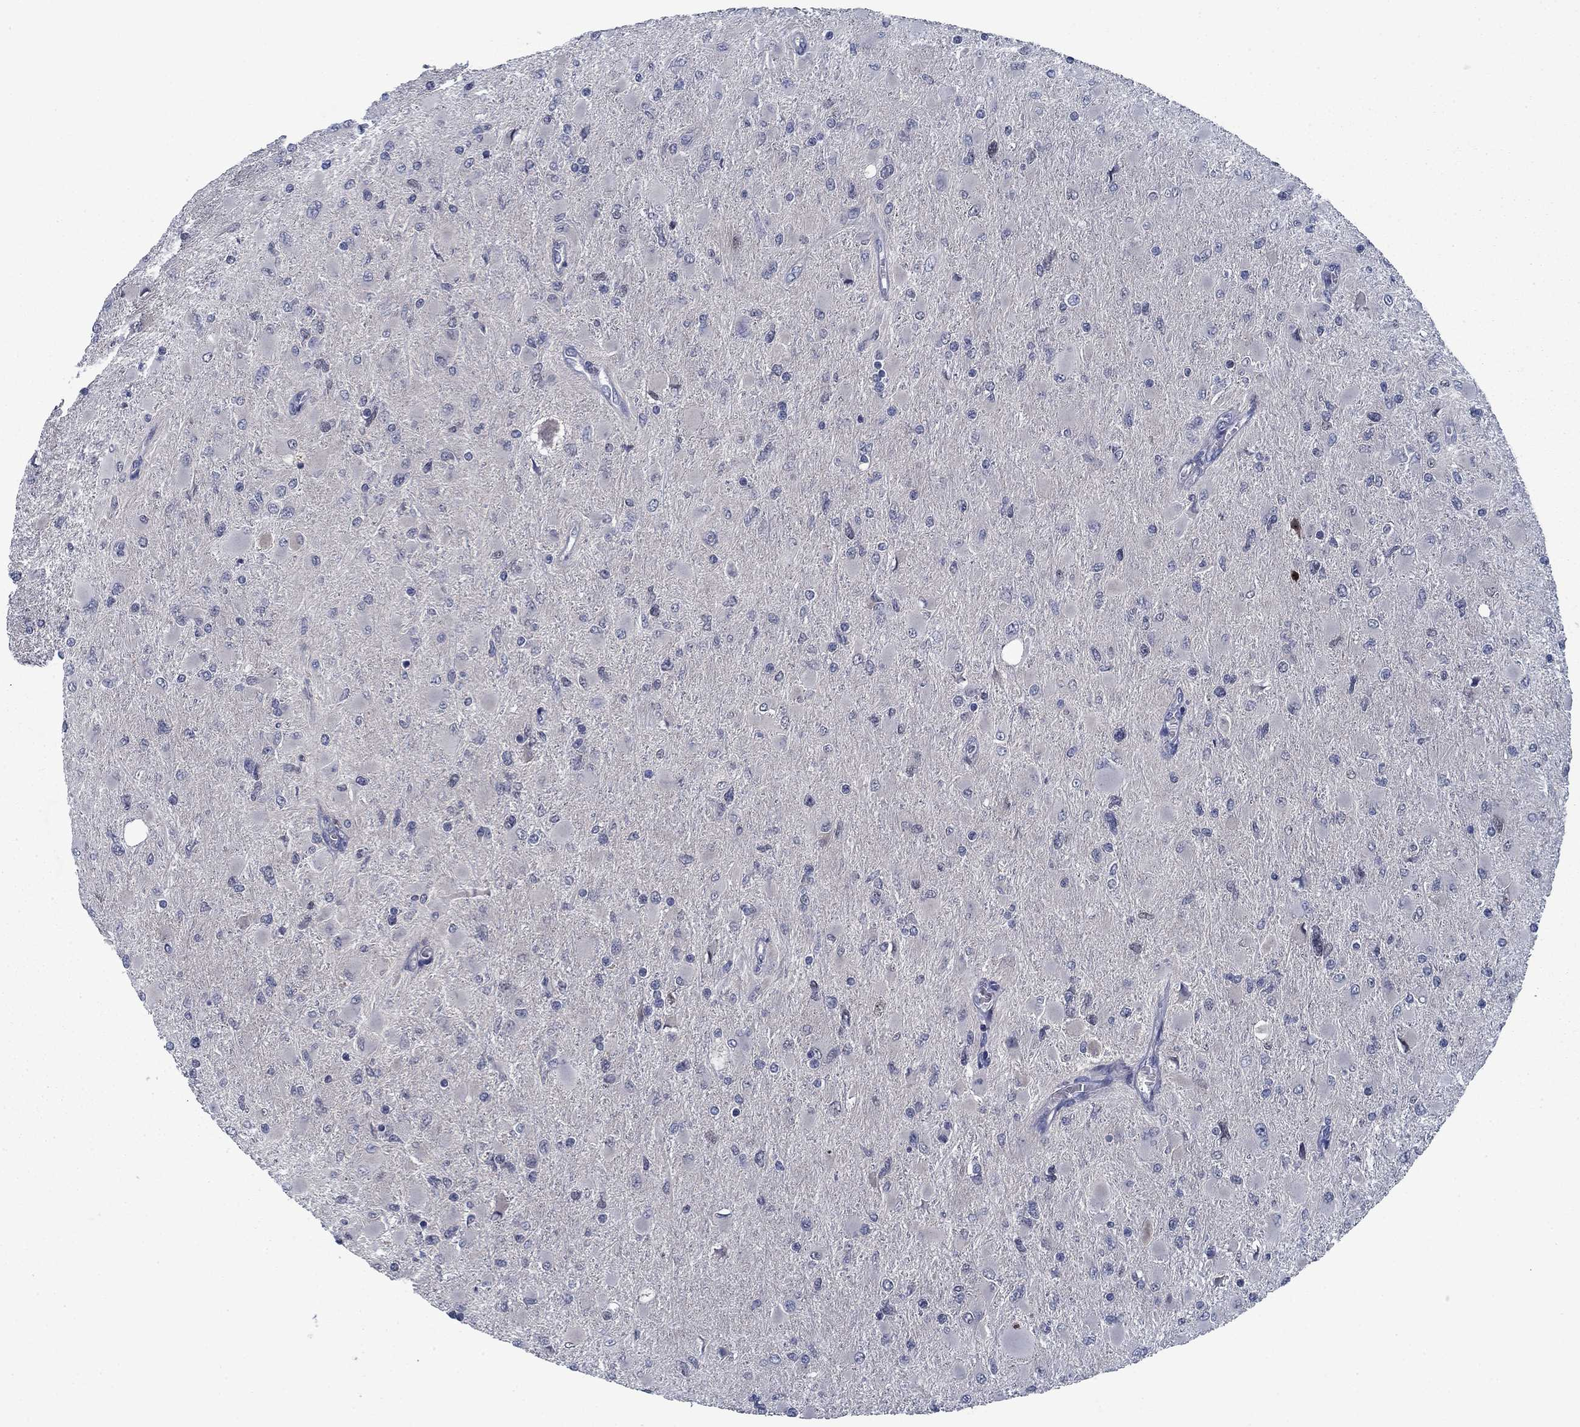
{"staining": {"intensity": "negative", "quantity": "none", "location": "none"}, "tissue": "glioma", "cell_type": "Tumor cells", "image_type": "cancer", "snomed": [{"axis": "morphology", "description": "Glioma, malignant, High grade"}, {"axis": "topography", "description": "Cerebral cortex"}], "caption": "Immunohistochemical staining of human glioma reveals no significant expression in tumor cells.", "gene": "PNMA8A", "patient": {"sex": "female", "age": 36}}